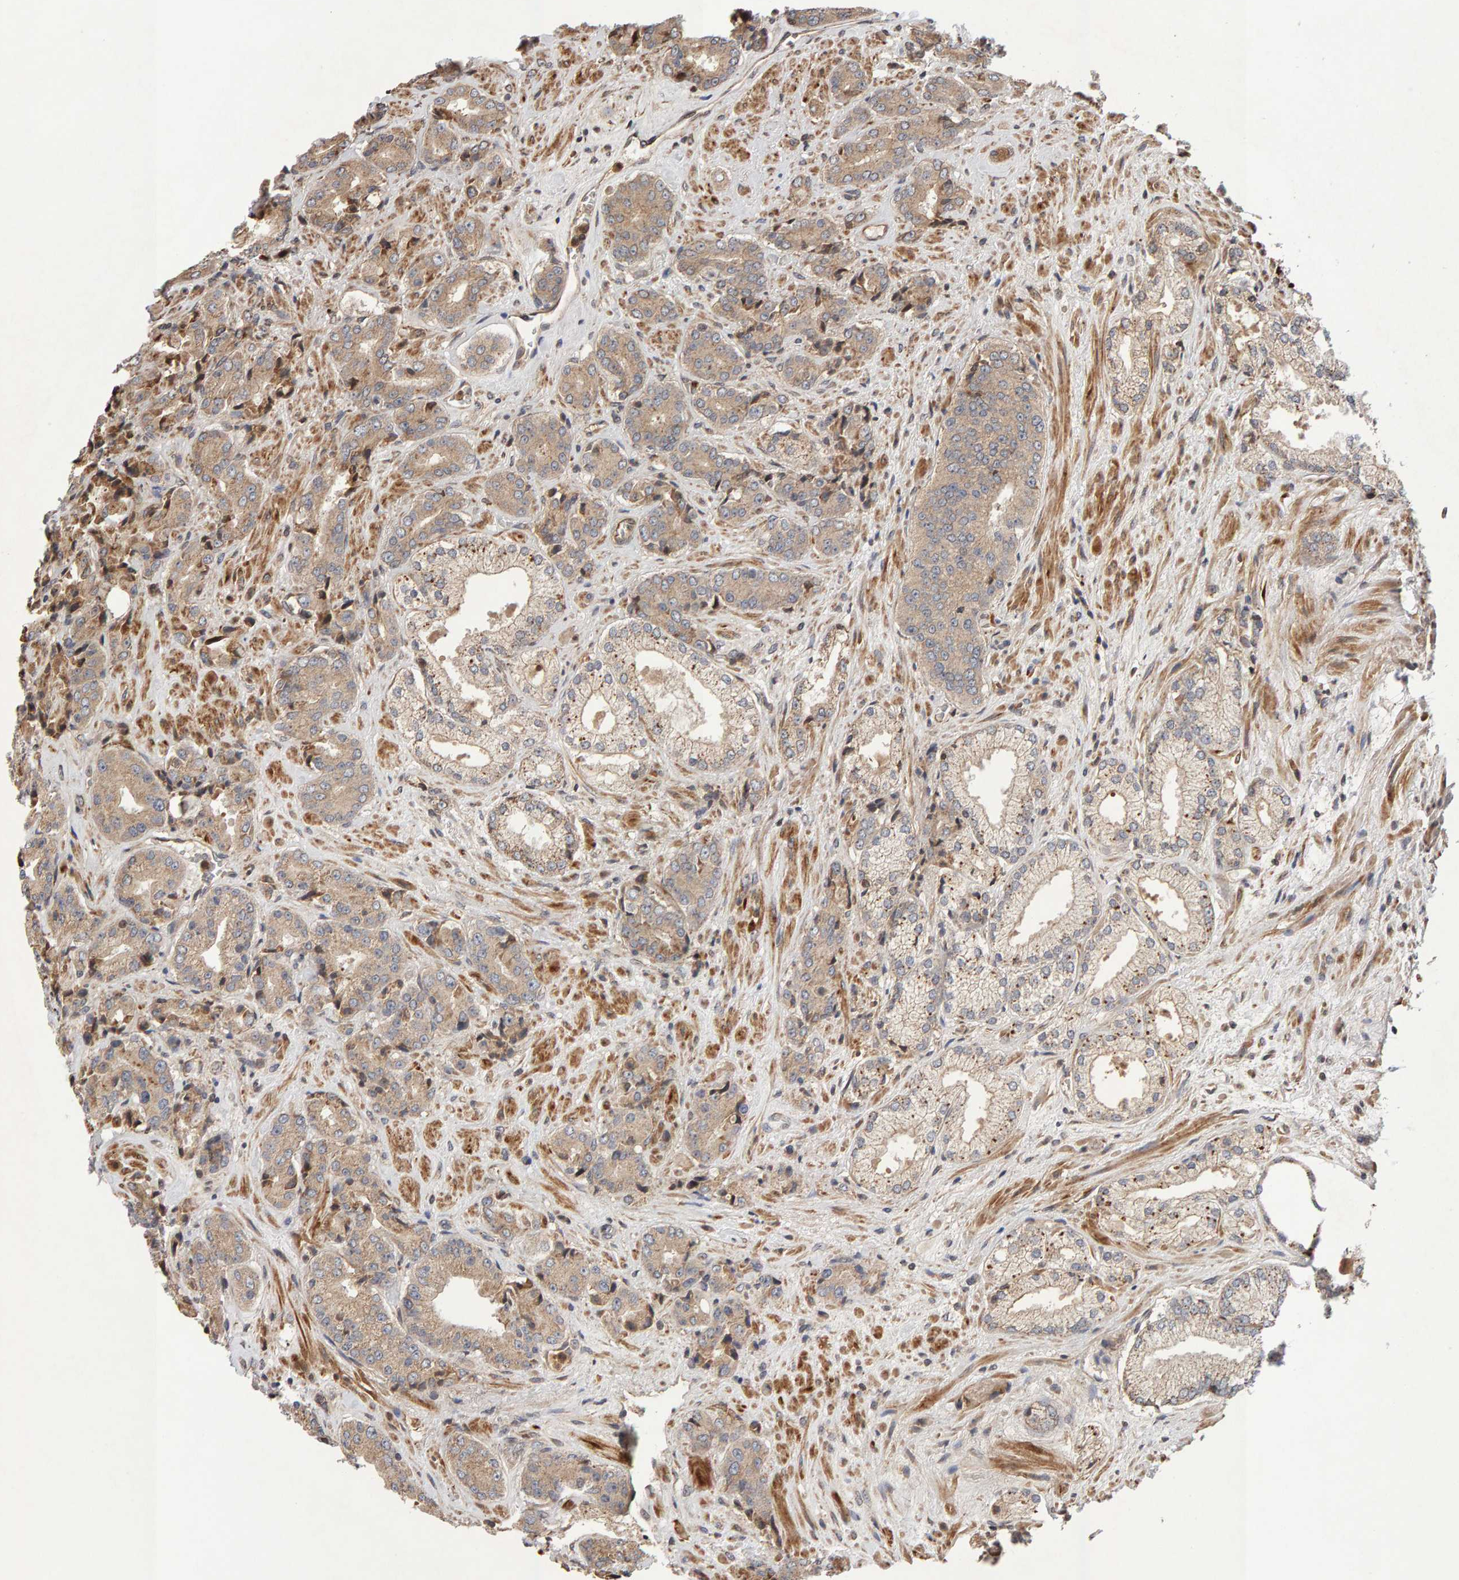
{"staining": {"intensity": "weak", "quantity": ">75%", "location": "cytoplasmic/membranous"}, "tissue": "prostate cancer", "cell_type": "Tumor cells", "image_type": "cancer", "snomed": [{"axis": "morphology", "description": "Adenocarcinoma, High grade"}, {"axis": "topography", "description": "Prostate"}], "caption": "Weak cytoplasmic/membranous protein expression is appreciated in about >75% of tumor cells in prostate cancer (high-grade adenocarcinoma).", "gene": "LZTS1", "patient": {"sex": "male", "age": 71}}